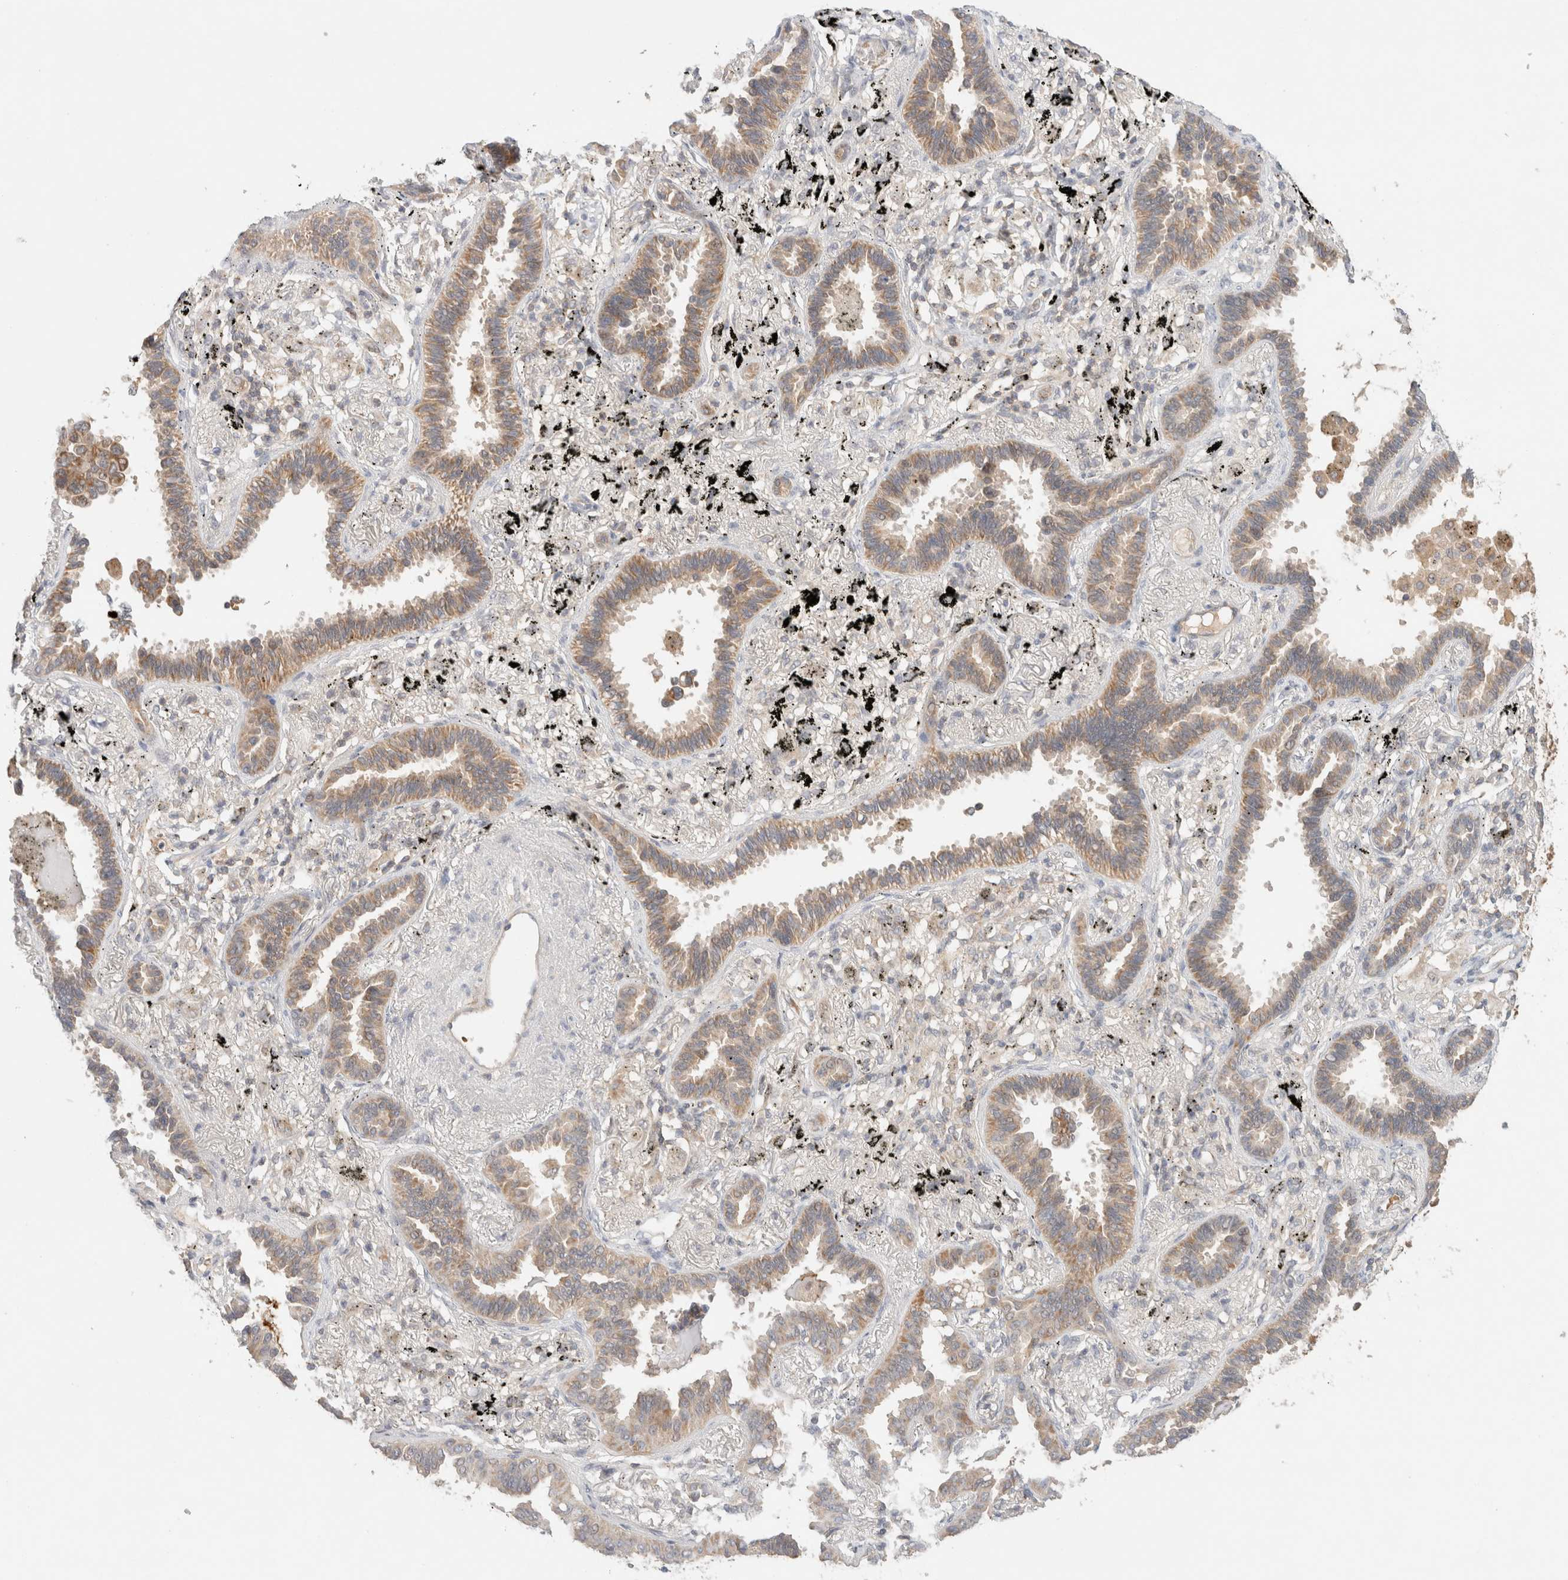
{"staining": {"intensity": "moderate", "quantity": ">75%", "location": "cytoplasmic/membranous"}, "tissue": "lung cancer", "cell_type": "Tumor cells", "image_type": "cancer", "snomed": [{"axis": "morphology", "description": "Adenocarcinoma, NOS"}, {"axis": "topography", "description": "Lung"}], "caption": "Immunohistochemical staining of lung adenocarcinoma reveals moderate cytoplasmic/membranous protein staining in approximately >75% of tumor cells.", "gene": "MRM3", "patient": {"sex": "male", "age": 59}}